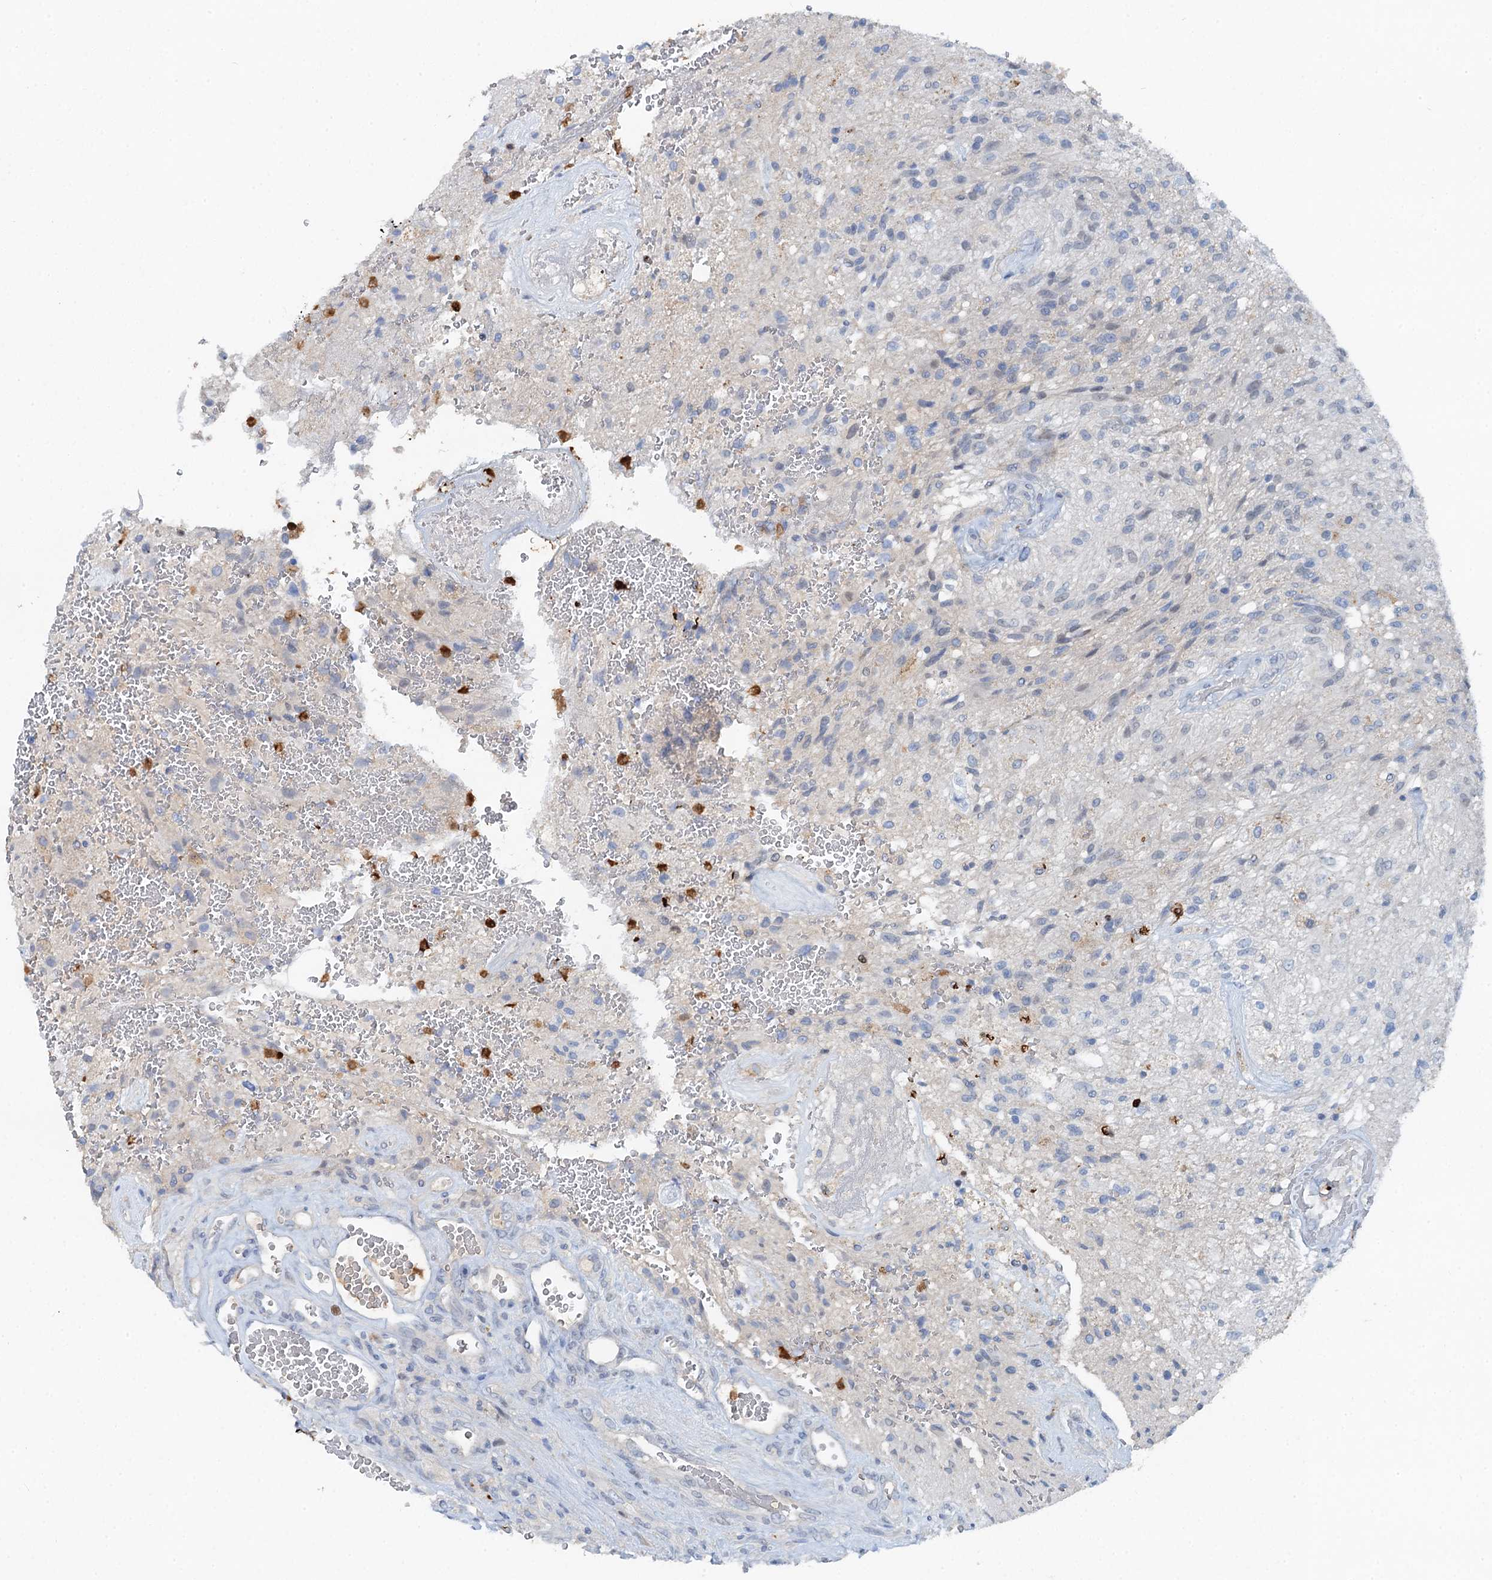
{"staining": {"intensity": "negative", "quantity": "none", "location": "none"}, "tissue": "glioma", "cell_type": "Tumor cells", "image_type": "cancer", "snomed": [{"axis": "morphology", "description": "Glioma, malignant, High grade"}, {"axis": "topography", "description": "Brain"}], "caption": "A photomicrograph of high-grade glioma (malignant) stained for a protein exhibits no brown staining in tumor cells.", "gene": "OTOA", "patient": {"sex": "male", "age": 56}}